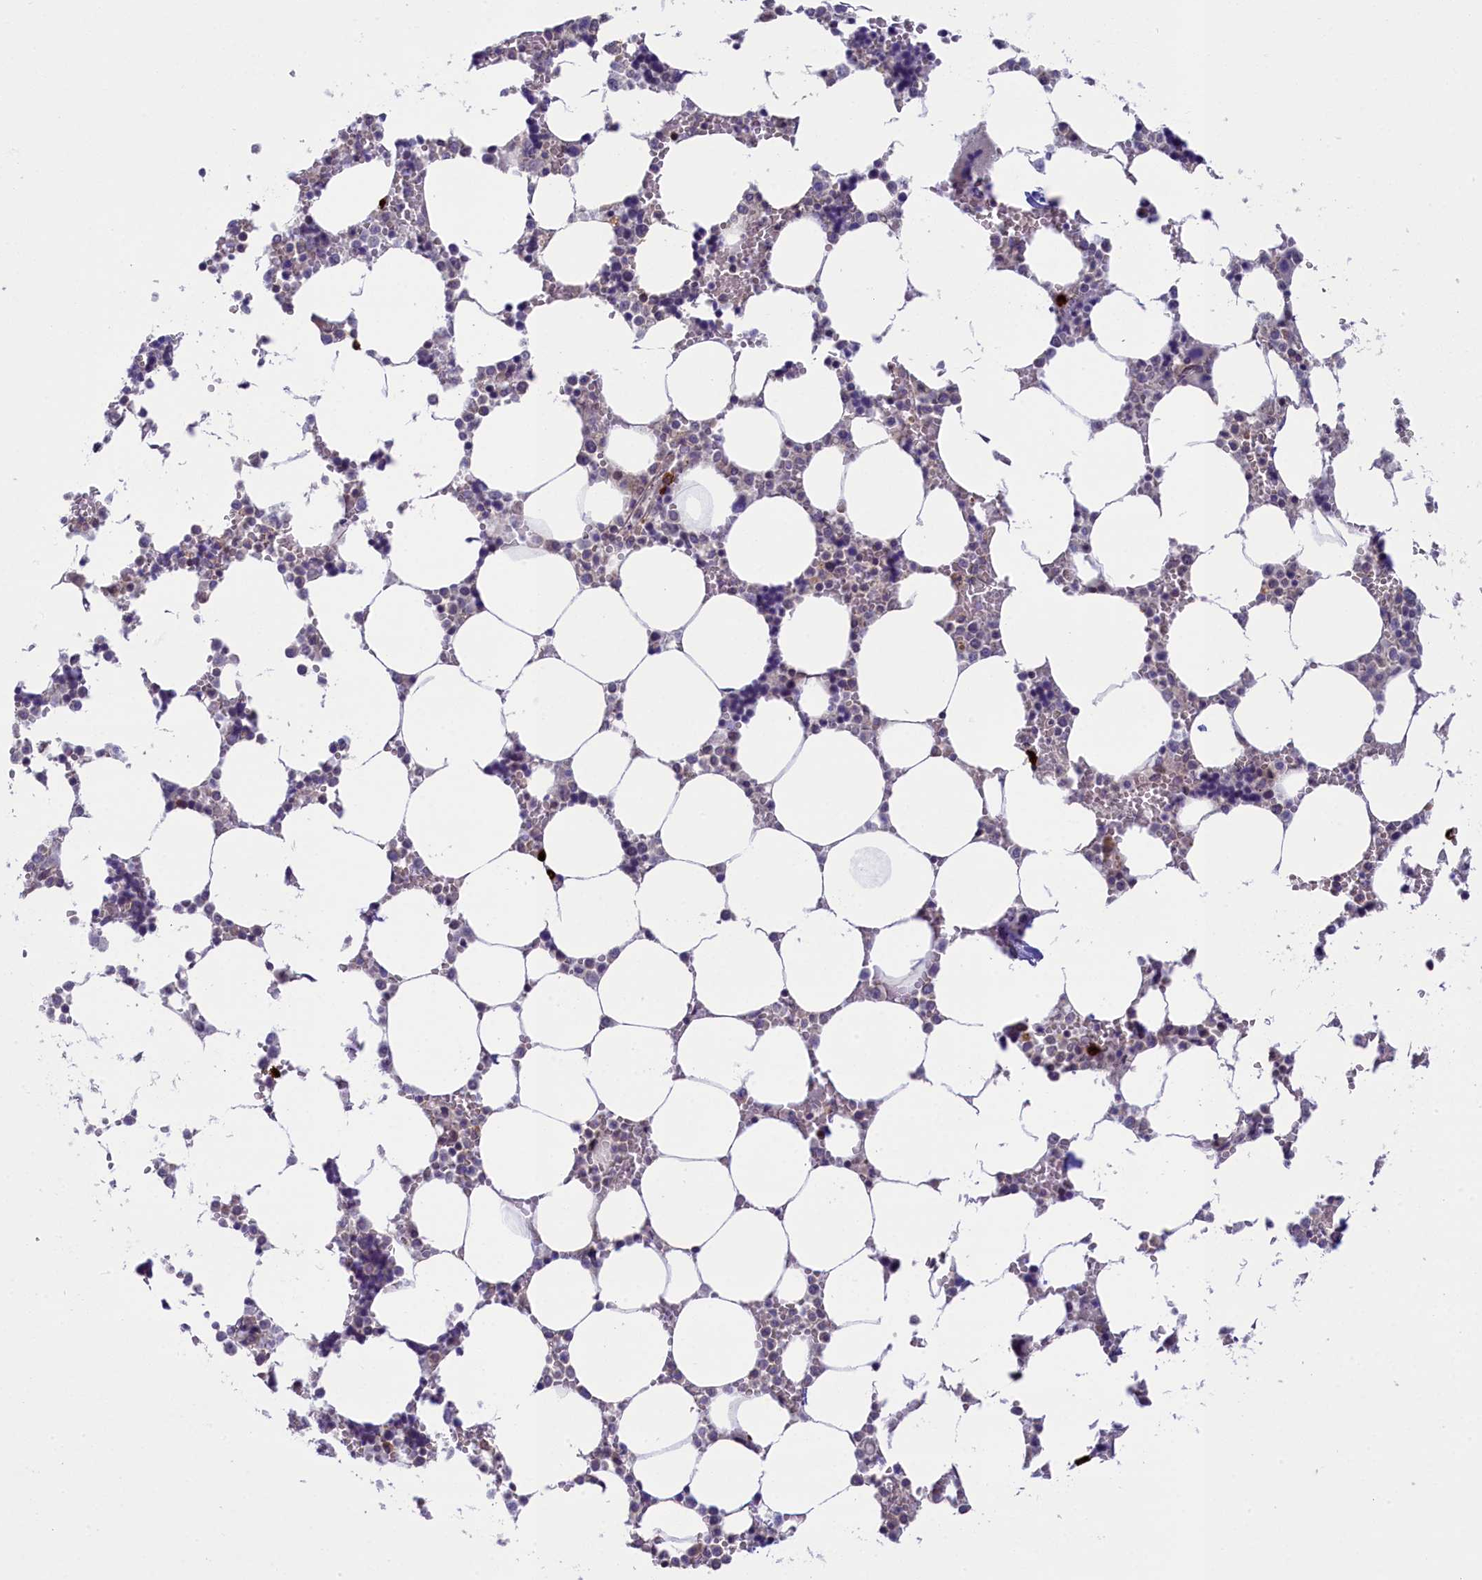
{"staining": {"intensity": "weak", "quantity": "<25%", "location": "cytoplasmic/membranous"}, "tissue": "bone marrow", "cell_type": "Hematopoietic cells", "image_type": "normal", "snomed": [{"axis": "morphology", "description": "Normal tissue, NOS"}, {"axis": "topography", "description": "Bone marrow"}], "caption": "This is an IHC image of normal bone marrow. There is no positivity in hematopoietic cells.", "gene": "CCL23", "patient": {"sex": "male", "age": 64}}